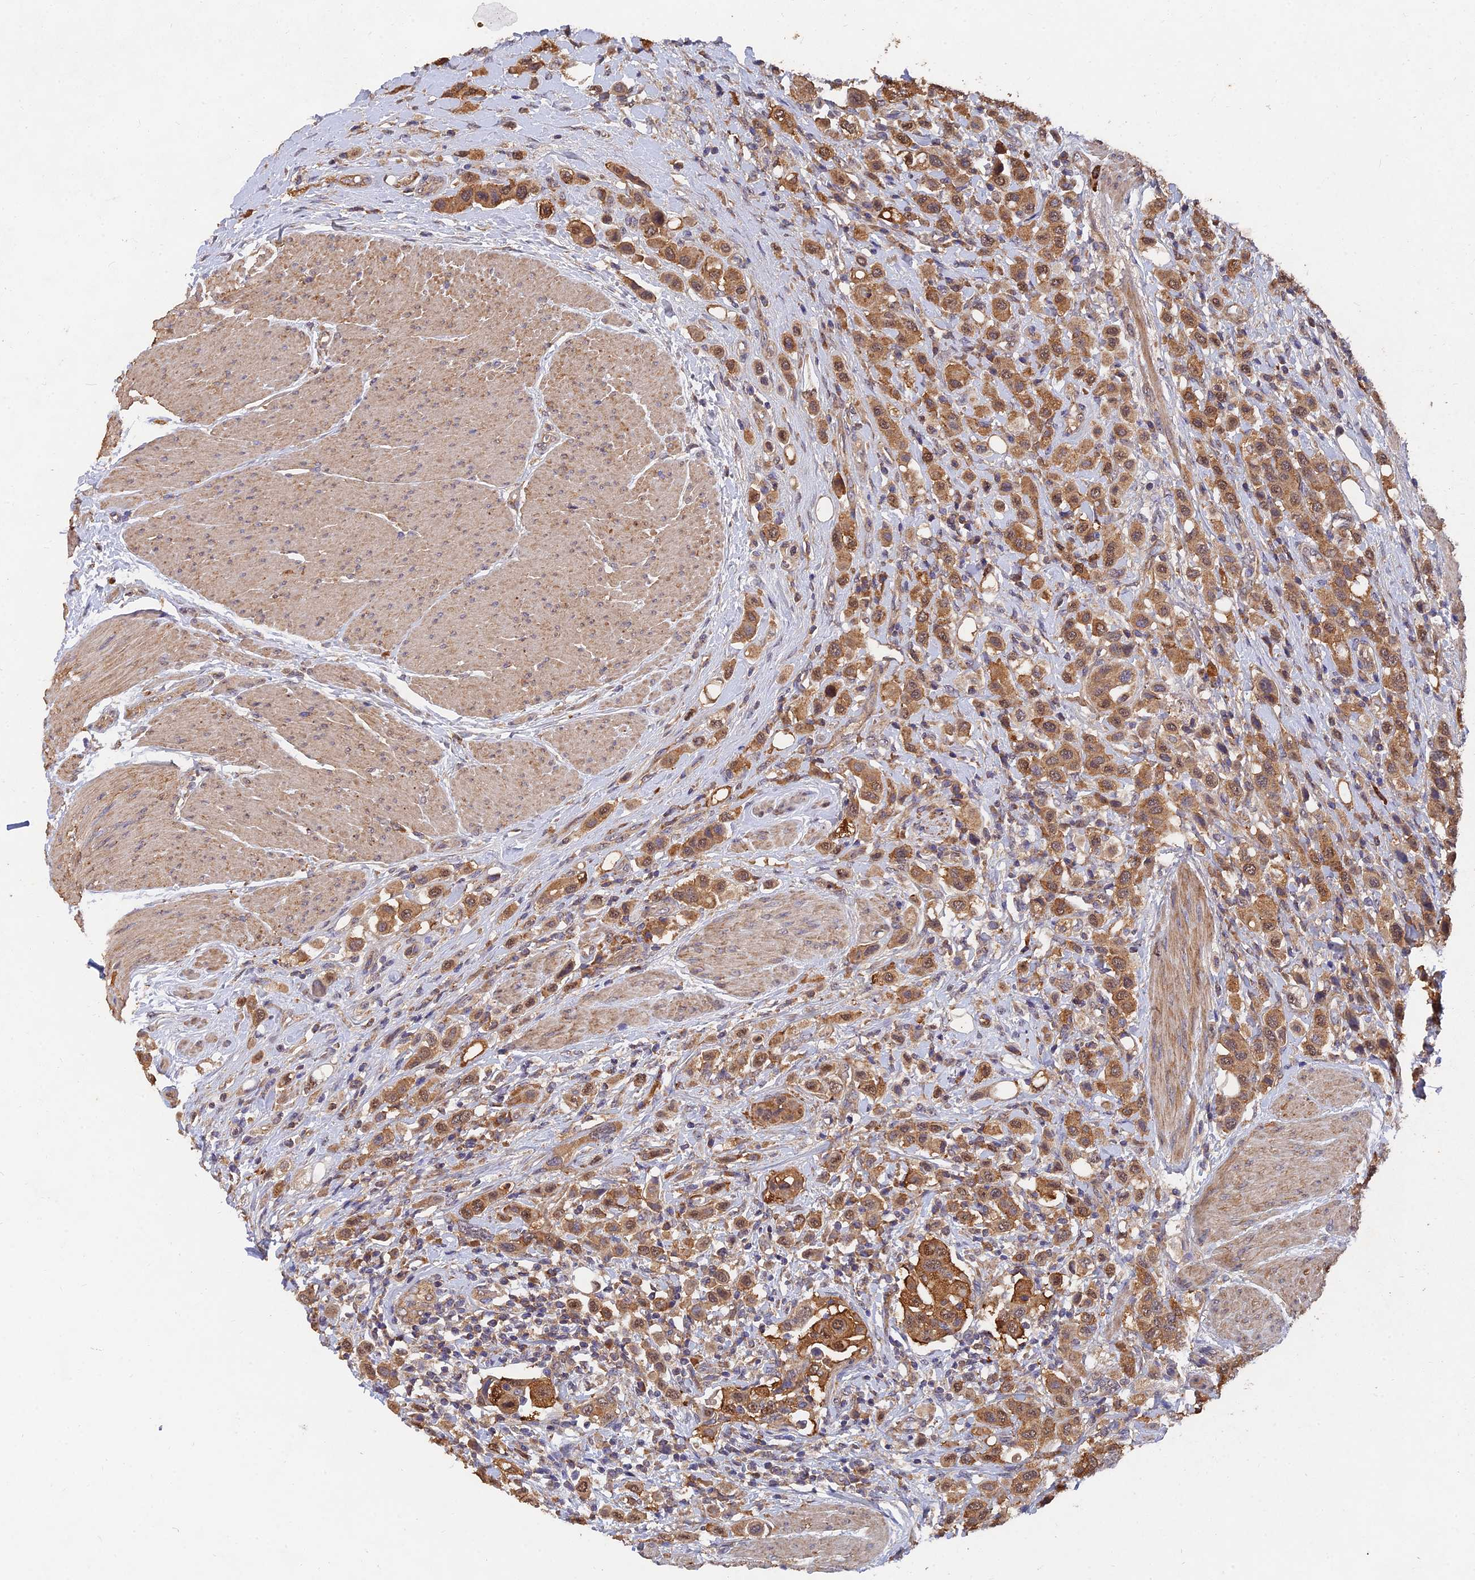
{"staining": {"intensity": "moderate", "quantity": ">75%", "location": "cytoplasmic/membranous"}, "tissue": "urothelial cancer", "cell_type": "Tumor cells", "image_type": "cancer", "snomed": [{"axis": "morphology", "description": "Urothelial carcinoma, High grade"}, {"axis": "topography", "description": "Urinary bladder"}], "caption": "This photomicrograph demonstrates immunohistochemistry staining of high-grade urothelial carcinoma, with medium moderate cytoplasmic/membranous expression in approximately >75% of tumor cells.", "gene": "SLC38A11", "patient": {"sex": "male", "age": 50}}